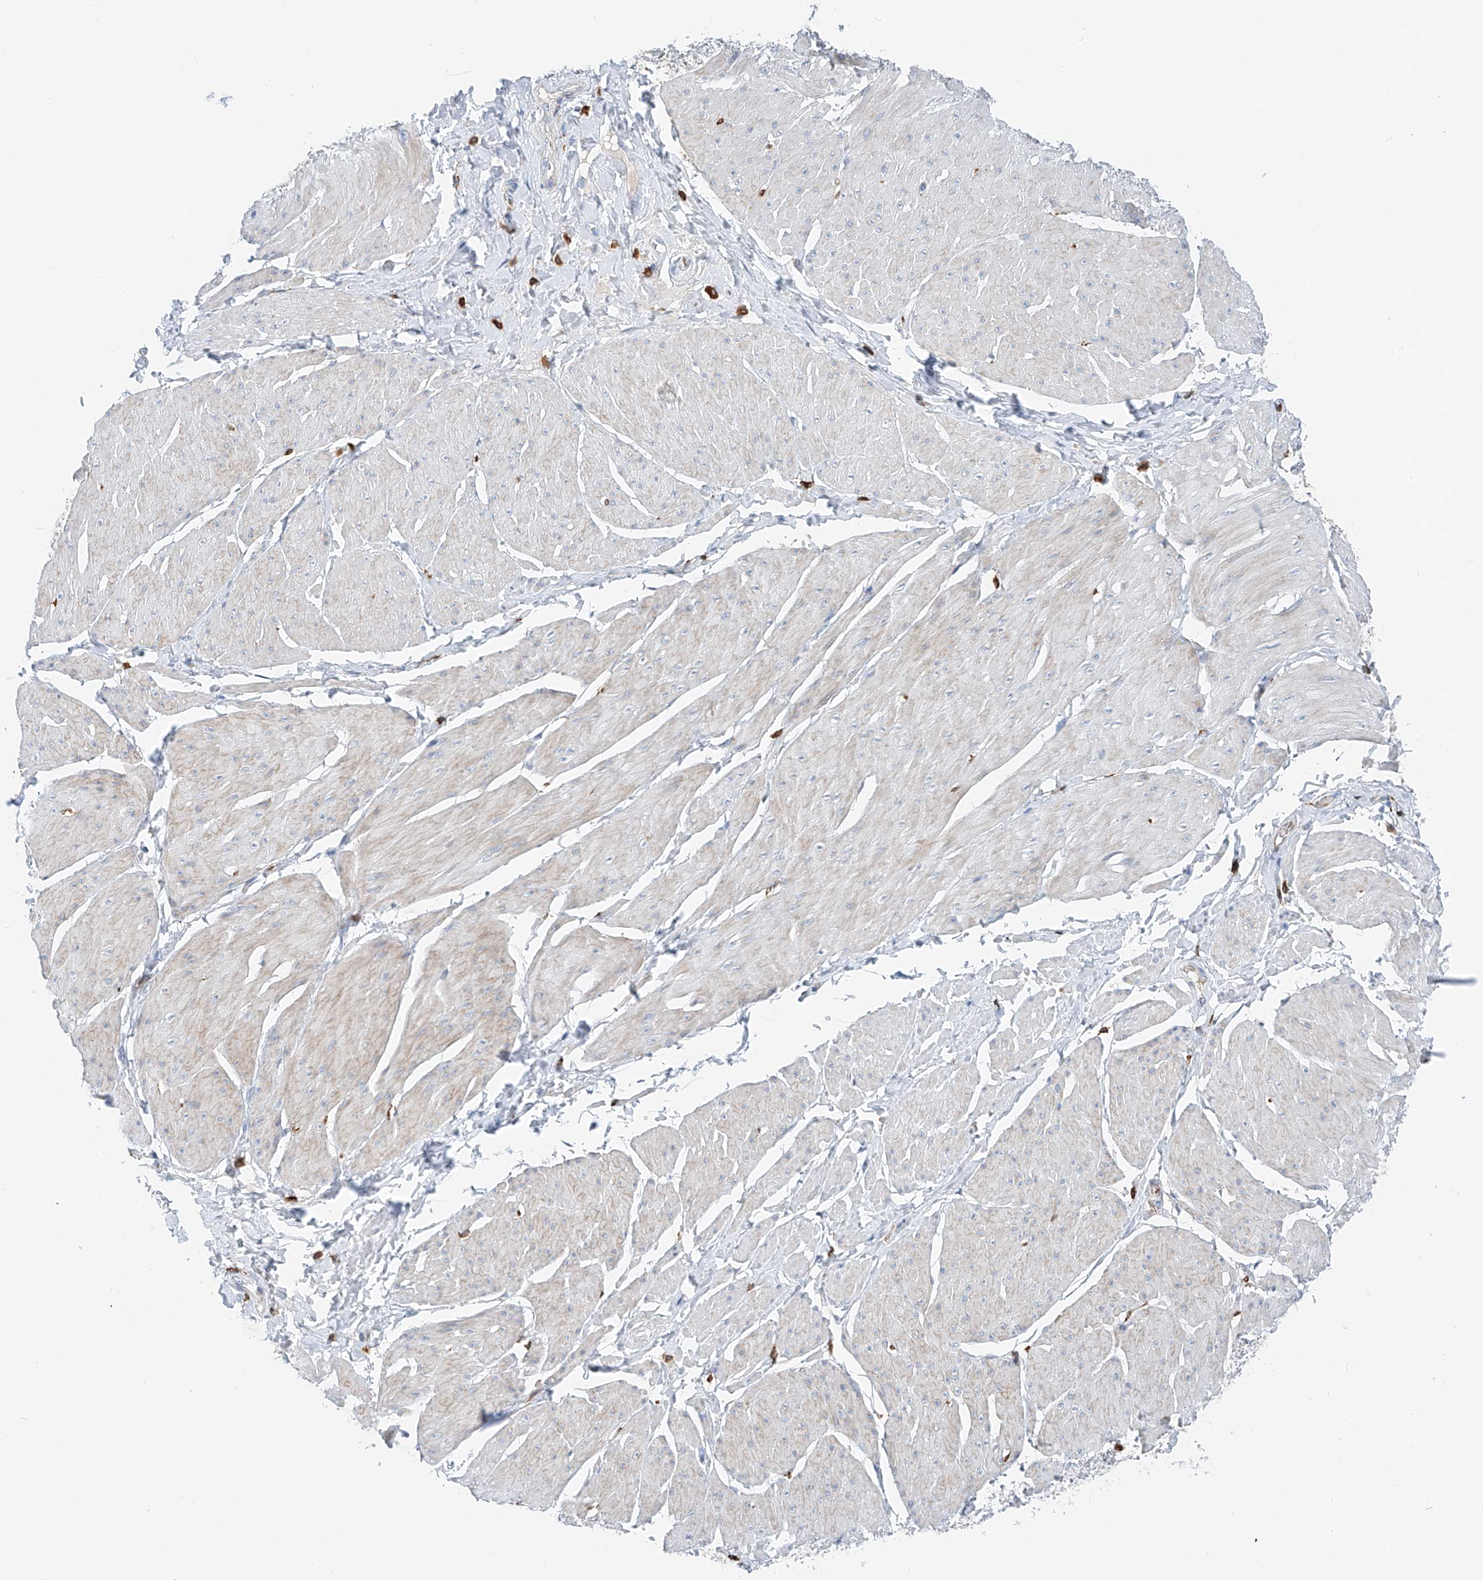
{"staining": {"intensity": "negative", "quantity": "none", "location": "none"}, "tissue": "smooth muscle", "cell_type": "Smooth muscle cells", "image_type": "normal", "snomed": [{"axis": "morphology", "description": "Urothelial carcinoma, High grade"}, {"axis": "topography", "description": "Urinary bladder"}], "caption": "Immunohistochemistry of unremarkable human smooth muscle shows no staining in smooth muscle cells.", "gene": "TBXAS1", "patient": {"sex": "male", "age": 46}}